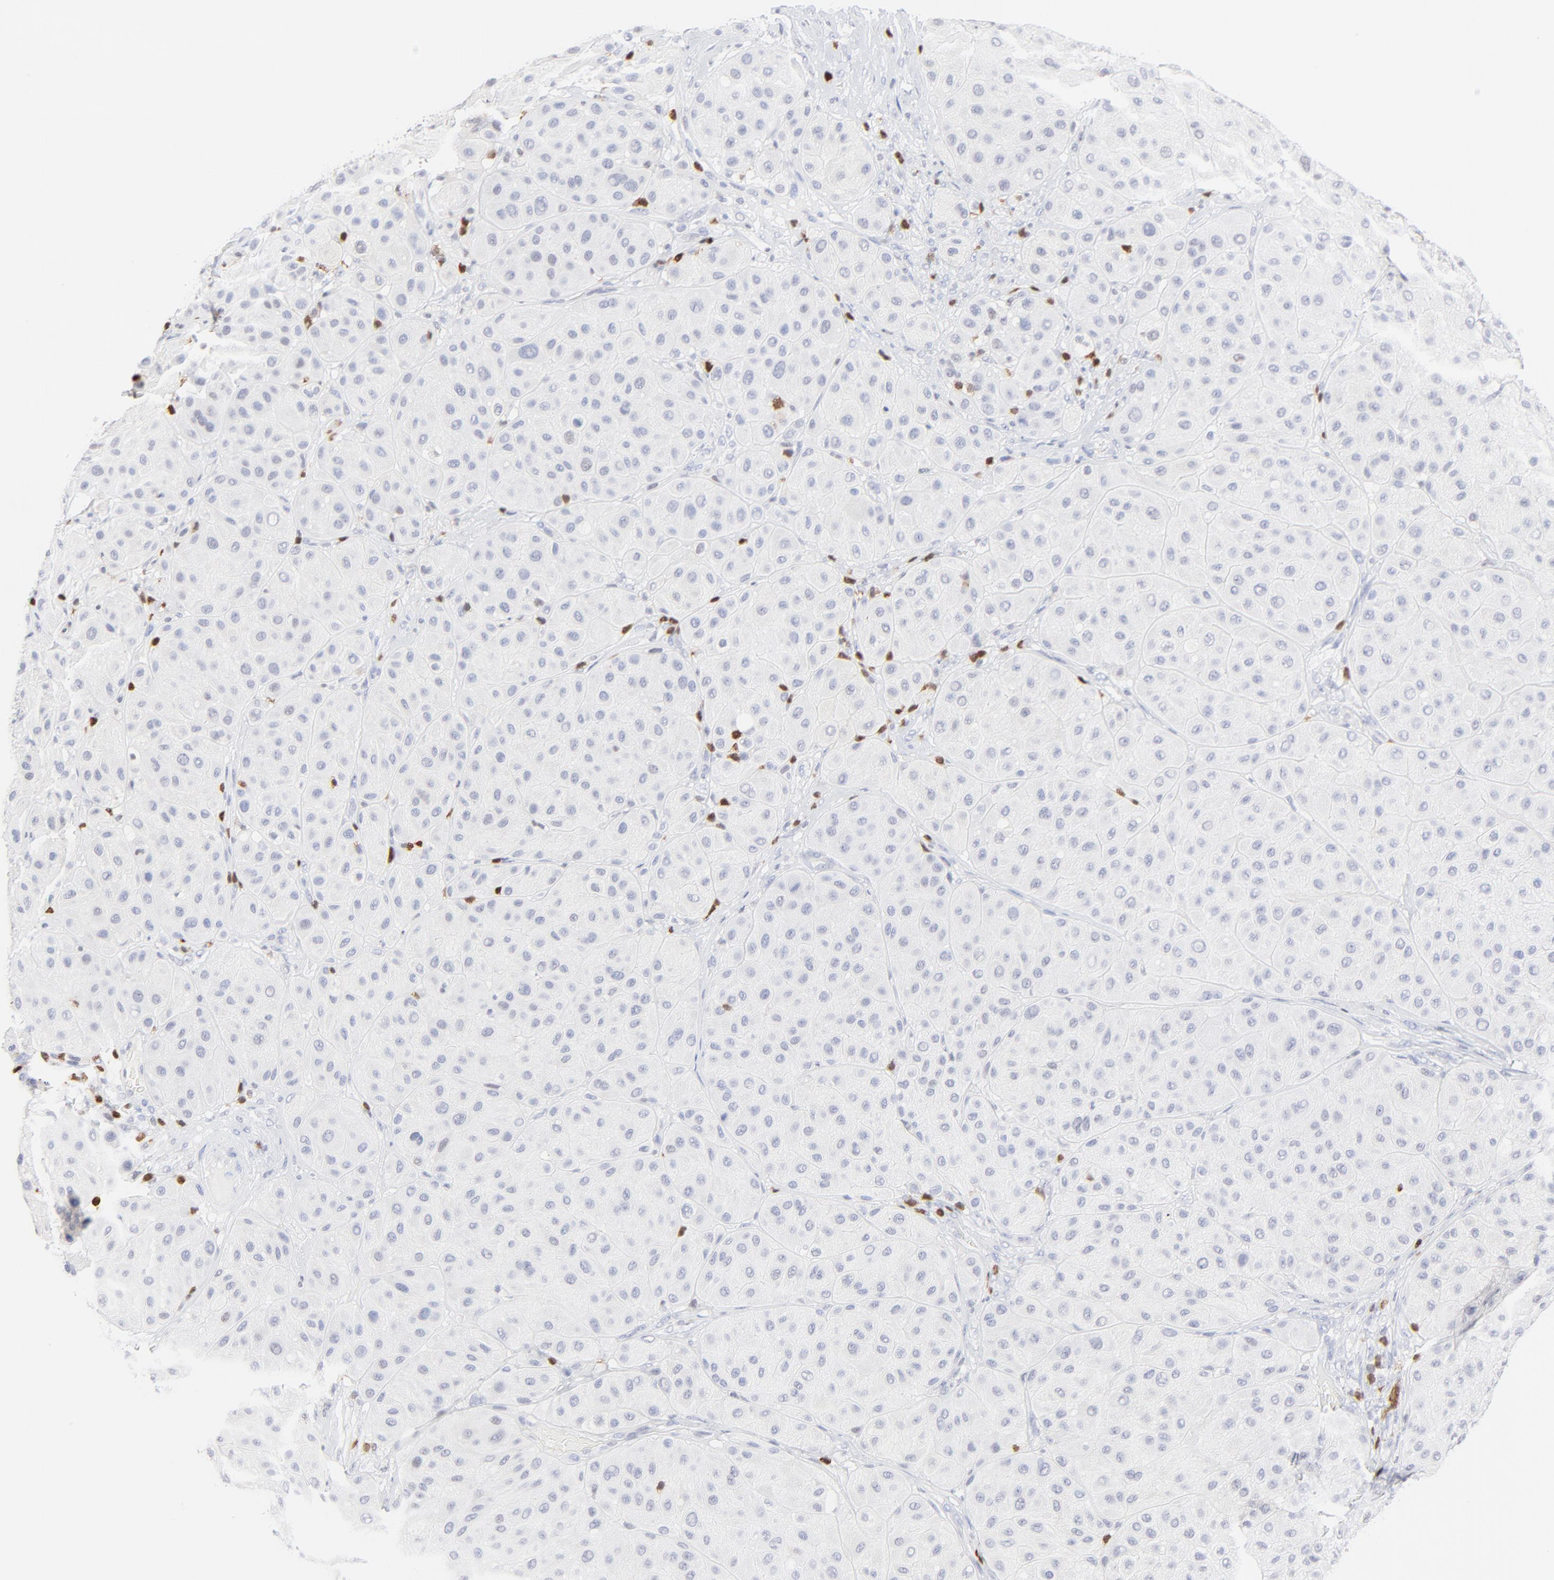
{"staining": {"intensity": "negative", "quantity": "none", "location": "none"}, "tissue": "melanoma", "cell_type": "Tumor cells", "image_type": "cancer", "snomed": [{"axis": "morphology", "description": "Normal tissue, NOS"}, {"axis": "morphology", "description": "Malignant melanoma, Metastatic site"}, {"axis": "topography", "description": "Skin"}], "caption": "Malignant melanoma (metastatic site) was stained to show a protein in brown. There is no significant expression in tumor cells.", "gene": "ZAP70", "patient": {"sex": "male", "age": 41}}